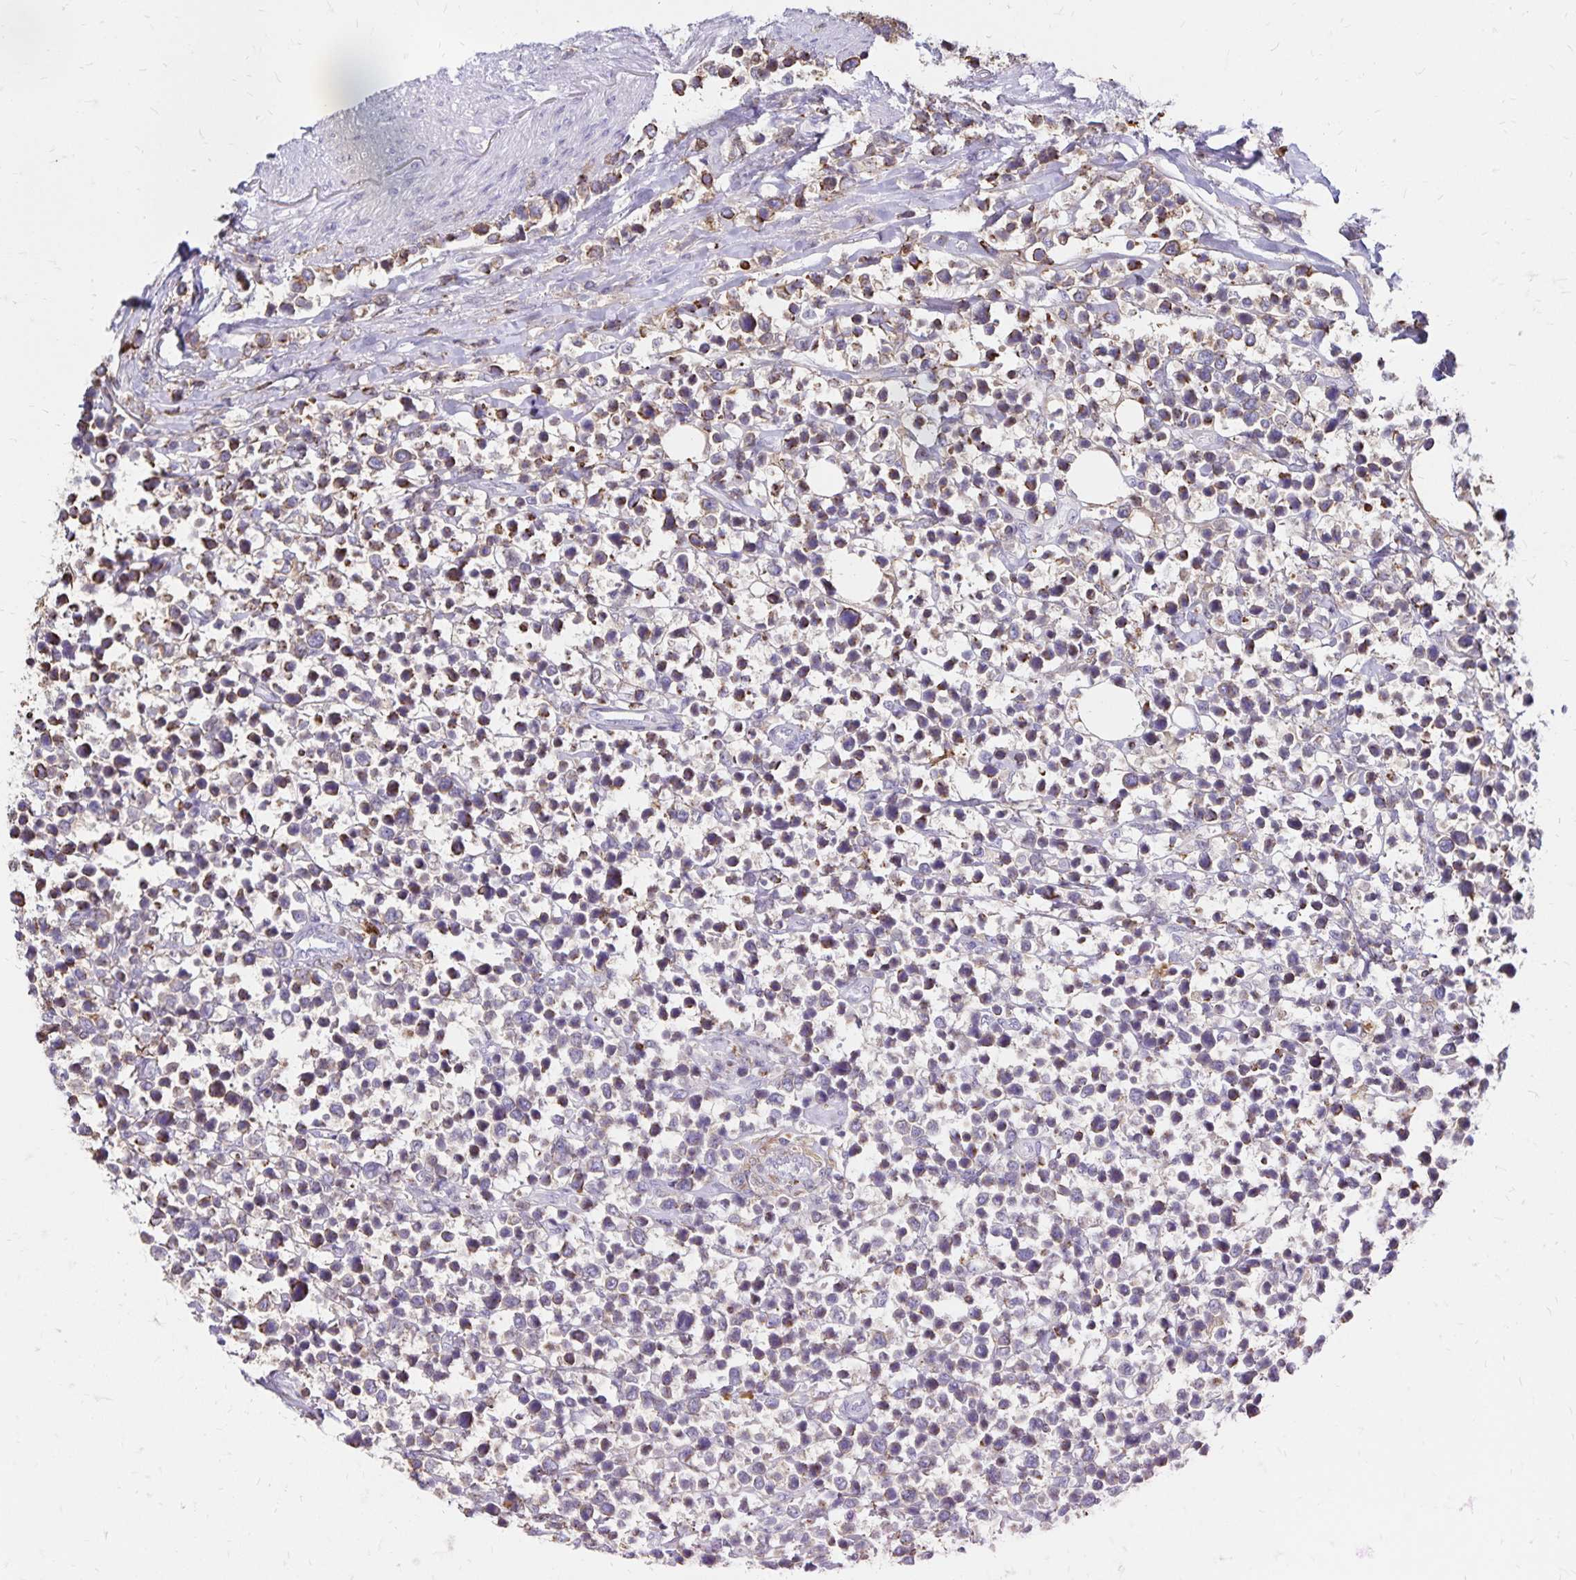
{"staining": {"intensity": "moderate", "quantity": "25%-75%", "location": "cytoplasmic/membranous"}, "tissue": "lymphoma", "cell_type": "Tumor cells", "image_type": "cancer", "snomed": [{"axis": "morphology", "description": "Malignant lymphoma, non-Hodgkin's type, High grade"}, {"axis": "topography", "description": "Soft tissue"}], "caption": "High-magnification brightfield microscopy of lymphoma stained with DAB (3,3'-diaminobenzidine) (brown) and counterstained with hematoxylin (blue). tumor cells exhibit moderate cytoplasmic/membranous positivity is appreciated in approximately25%-75% of cells. The staining is performed using DAB brown chromogen to label protein expression. The nuclei are counter-stained blue using hematoxylin.", "gene": "NAGPA", "patient": {"sex": "female", "age": 56}}